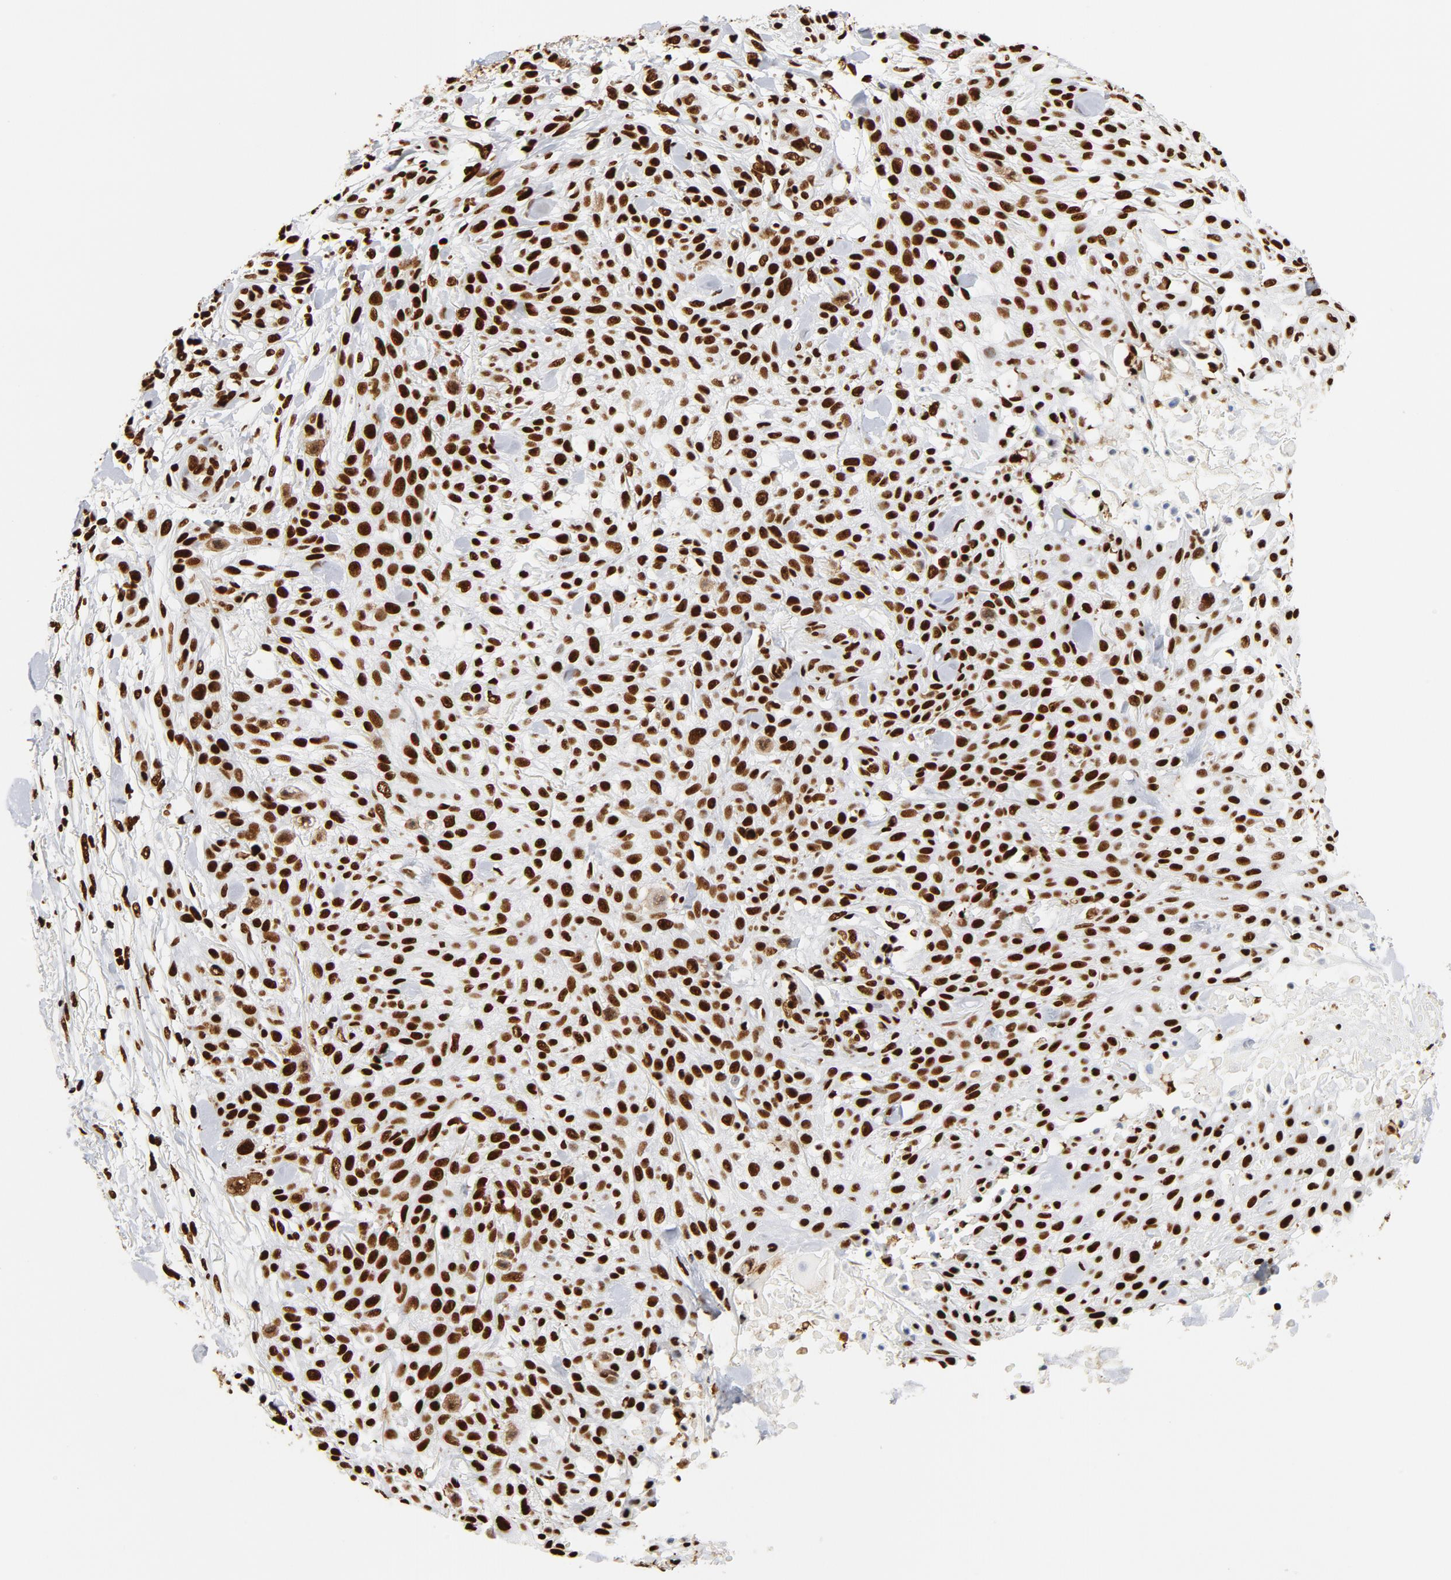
{"staining": {"intensity": "strong", "quantity": ">75%", "location": "nuclear"}, "tissue": "skin cancer", "cell_type": "Tumor cells", "image_type": "cancer", "snomed": [{"axis": "morphology", "description": "Squamous cell carcinoma, NOS"}, {"axis": "topography", "description": "Skin"}], "caption": "A histopathology image of skin cancer (squamous cell carcinoma) stained for a protein displays strong nuclear brown staining in tumor cells.", "gene": "XRCC6", "patient": {"sex": "female", "age": 42}}